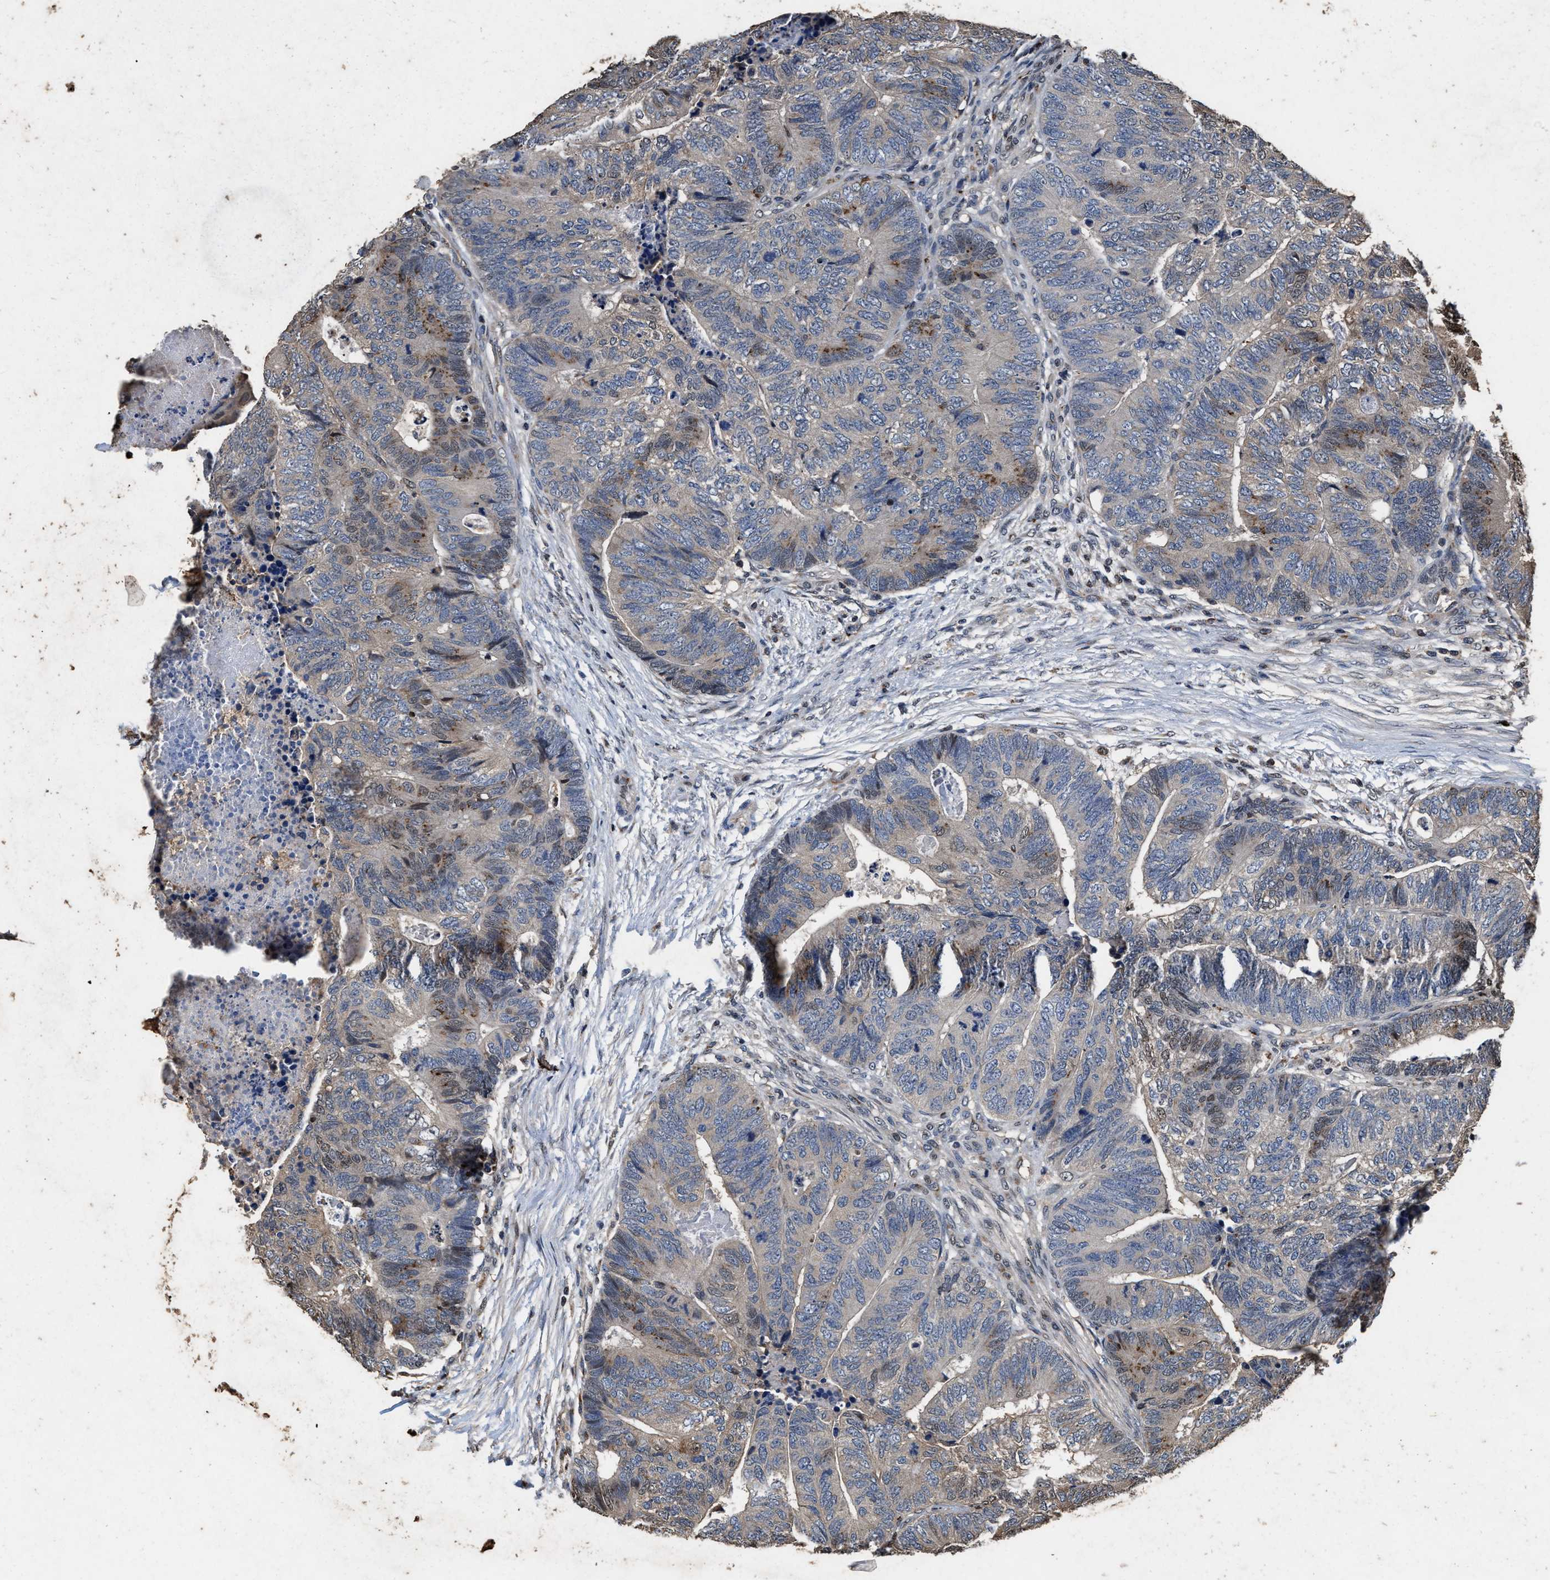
{"staining": {"intensity": "weak", "quantity": "<25%", "location": "cytoplasmic/membranous,nuclear"}, "tissue": "colorectal cancer", "cell_type": "Tumor cells", "image_type": "cancer", "snomed": [{"axis": "morphology", "description": "Adenocarcinoma, NOS"}, {"axis": "topography", "description": "Colon"}], "caption": "Colorectal cancer (adenocarcinoma) was stained to show a protein in brown. There is no significant staining in tumor cells.", "gene": "TPST2", "patient": {"sex": "female", "age": 67}}